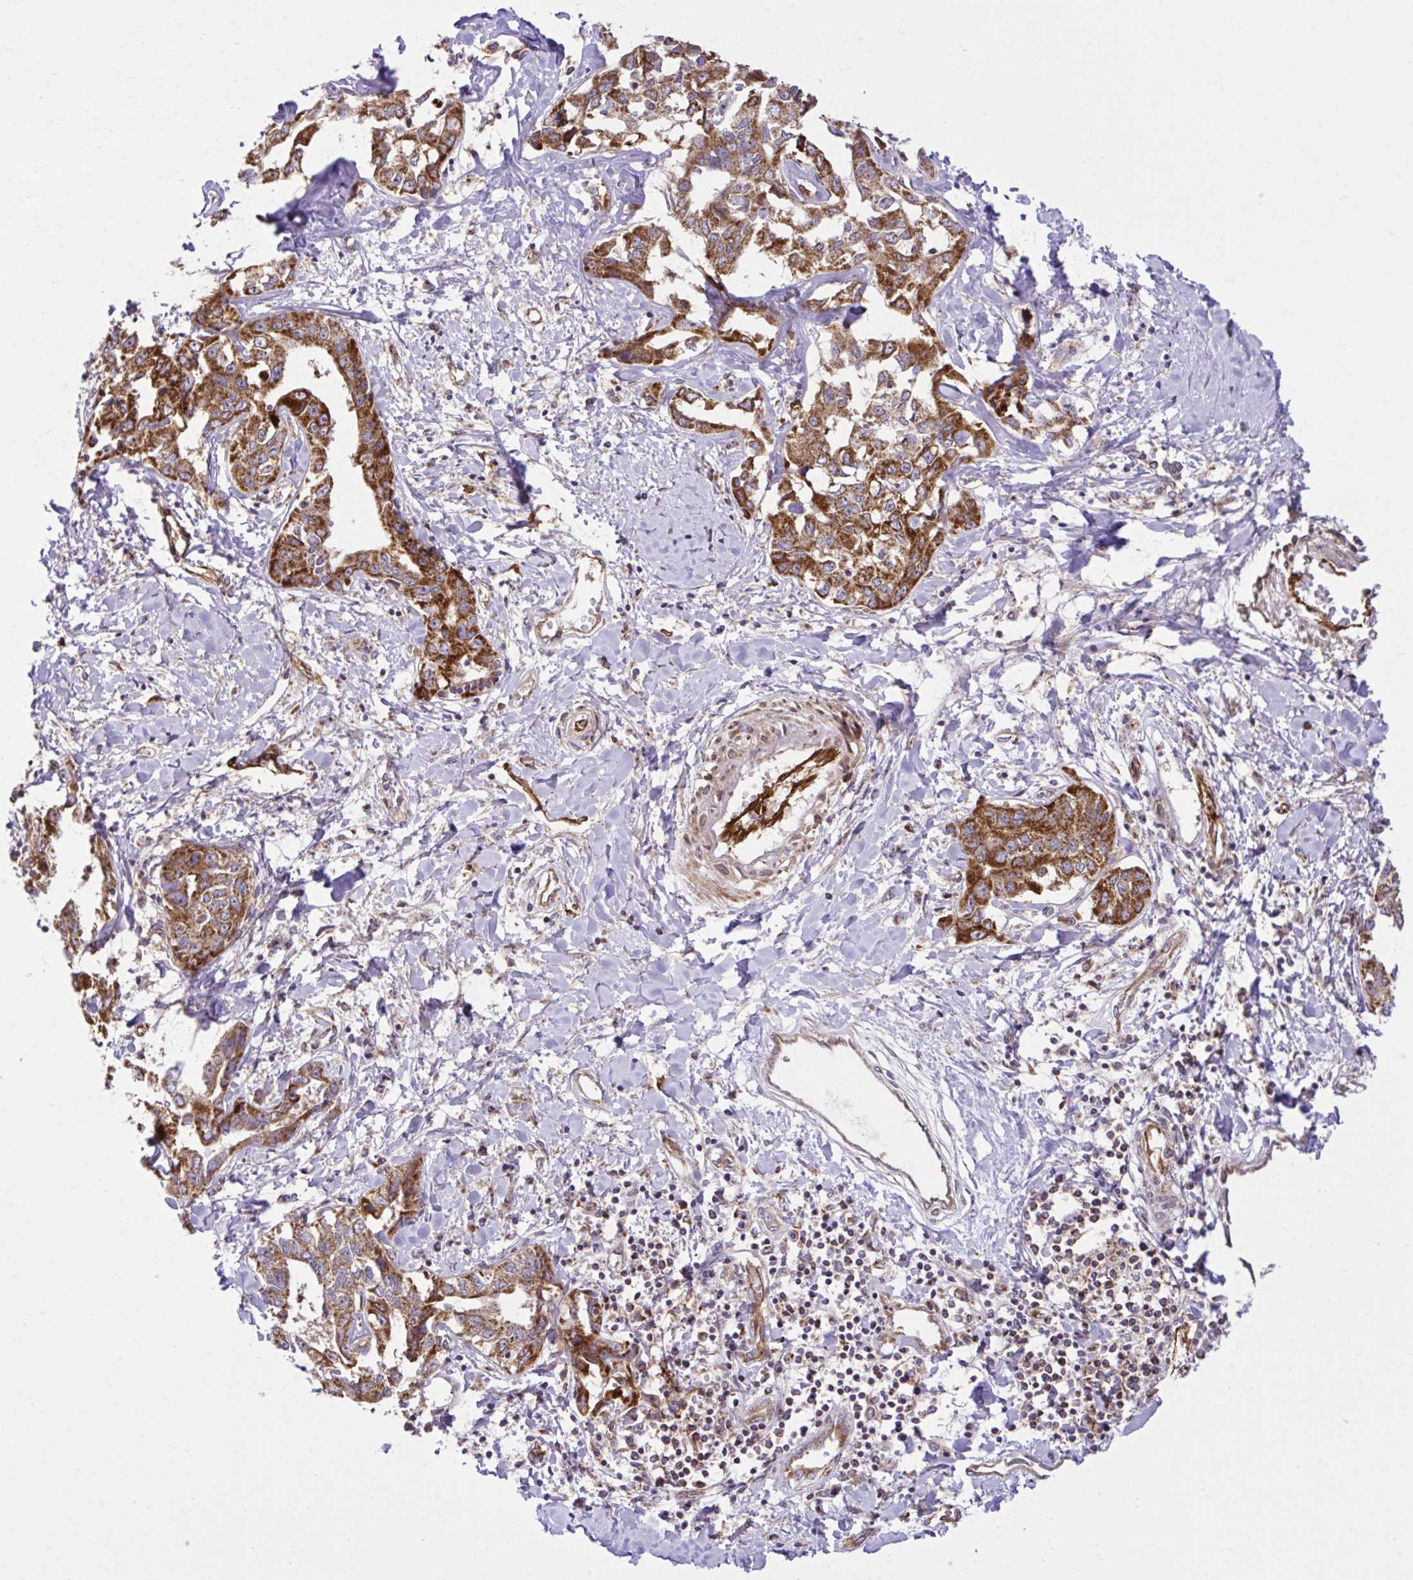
{"staining": {"intensity": "moderate", "quantity": ">75%", "location": "cytoplasmic/membranous"}, "tissue": "liver cancer", "cell_type": "Tumor cells", "image_type": "cancer", "snomed": [{"axis": "morphology", "description": "Cholangiocarcinoma"}, {"axis": "topography", "description": "Liver"}], "caption": "Immunohistochemical staining of liver cancer (cholangiocarcinoma) displays moderate cytoplasmic/membranous protein expression in about >75% of tumor cells.", "gene": "LIMS1", "patient": {"sex": "male", "age": 59}}